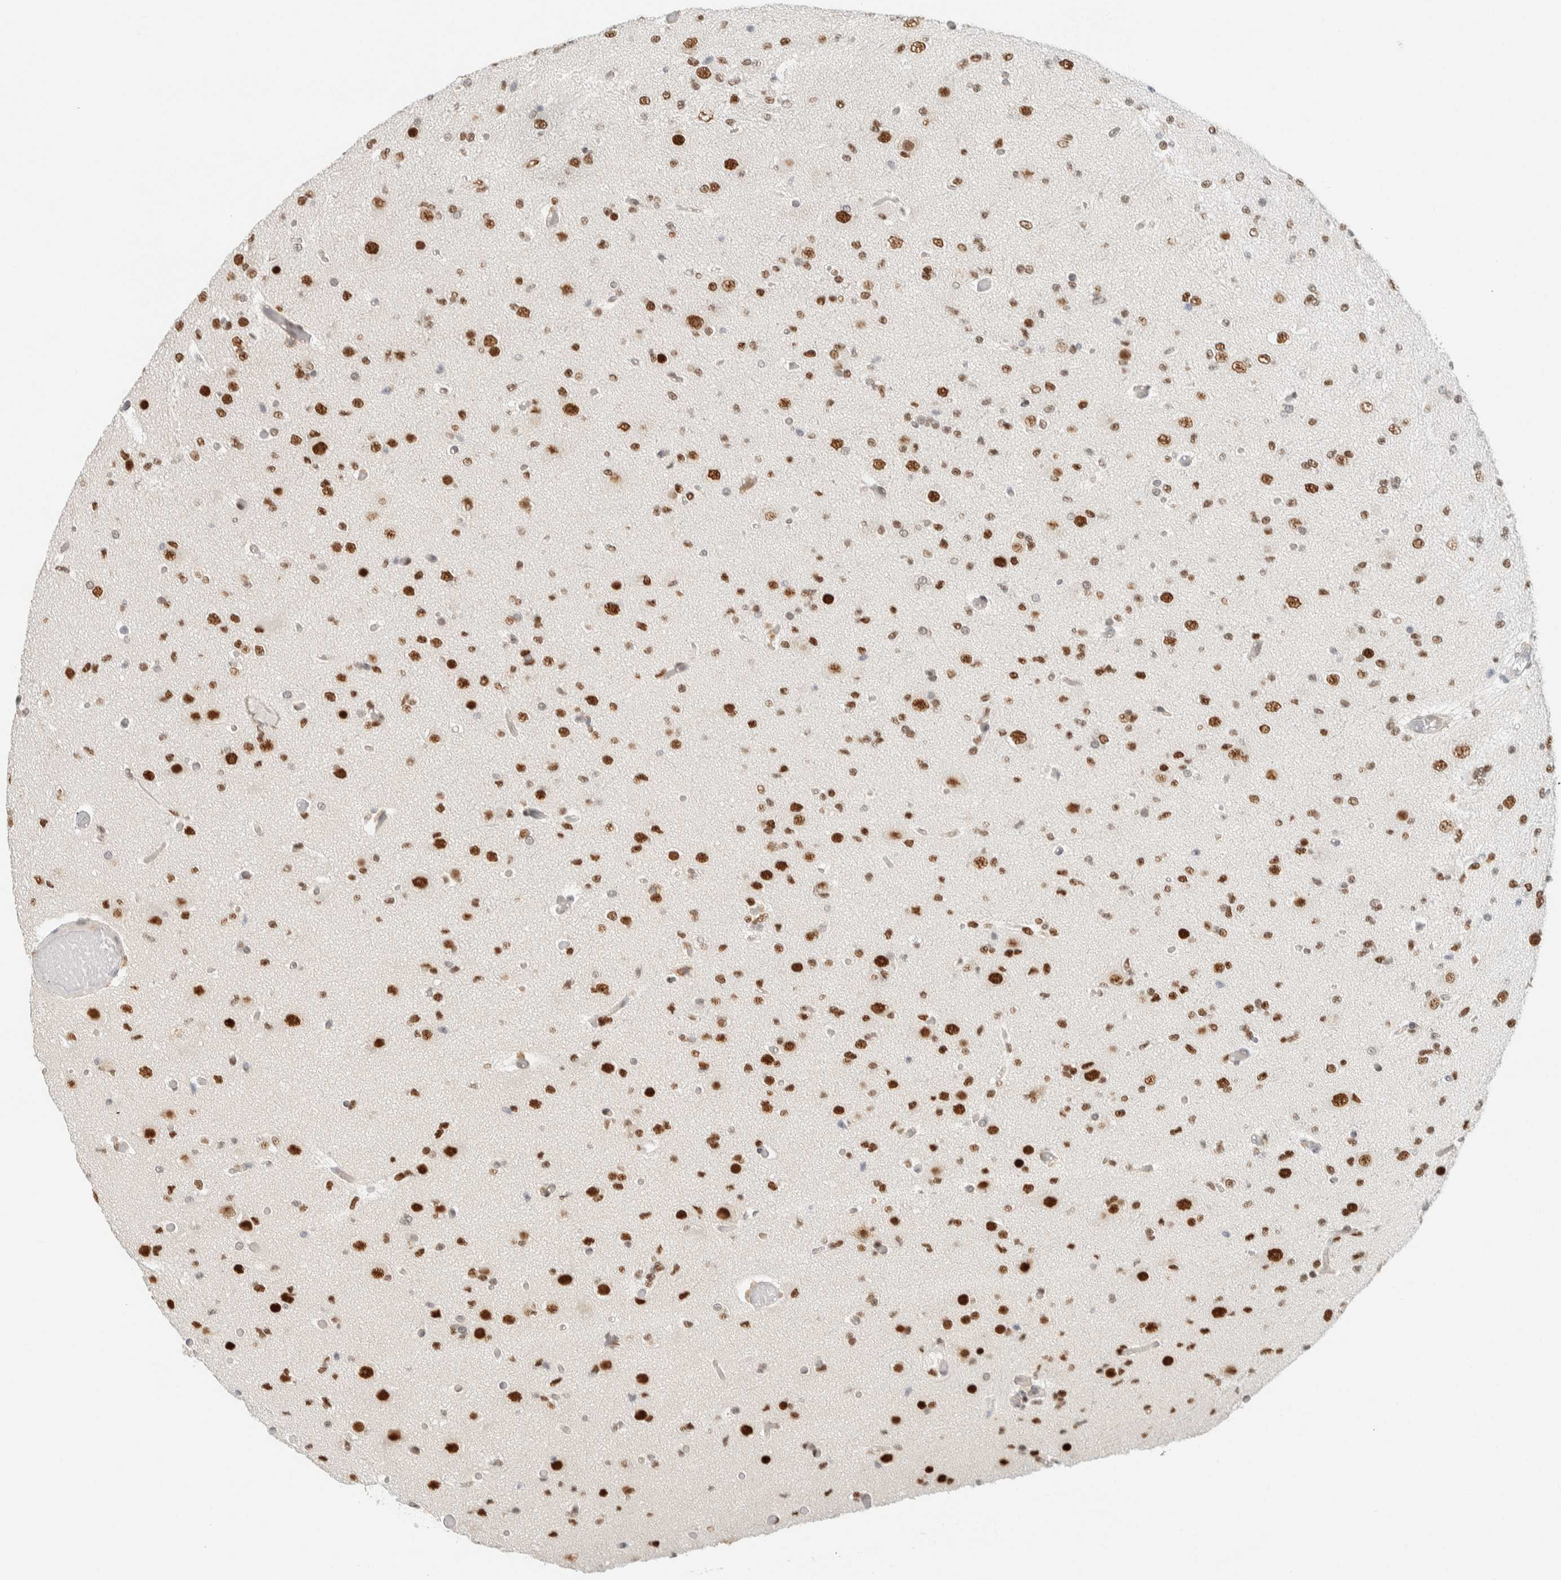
{"staining": {"intensity": "strong", "quantity": ">75%", "location": "nuclear"}, "tissue": "glioma", "cell_type": "Tumor cells", "image_type": "cancer", "snomed": [{"axis": "morphology", "description": "Glioma, malignant, Low grade"}, {"axis": "topography", "description": "Brain"}], "caption": "Immunohistochemical staining of human glioma demonstrates high levels of strong nuclear protein expression in about >75% of tumor cells.", "gene": "ZNF683", "patient": {"sex": "female", "age": 22}}